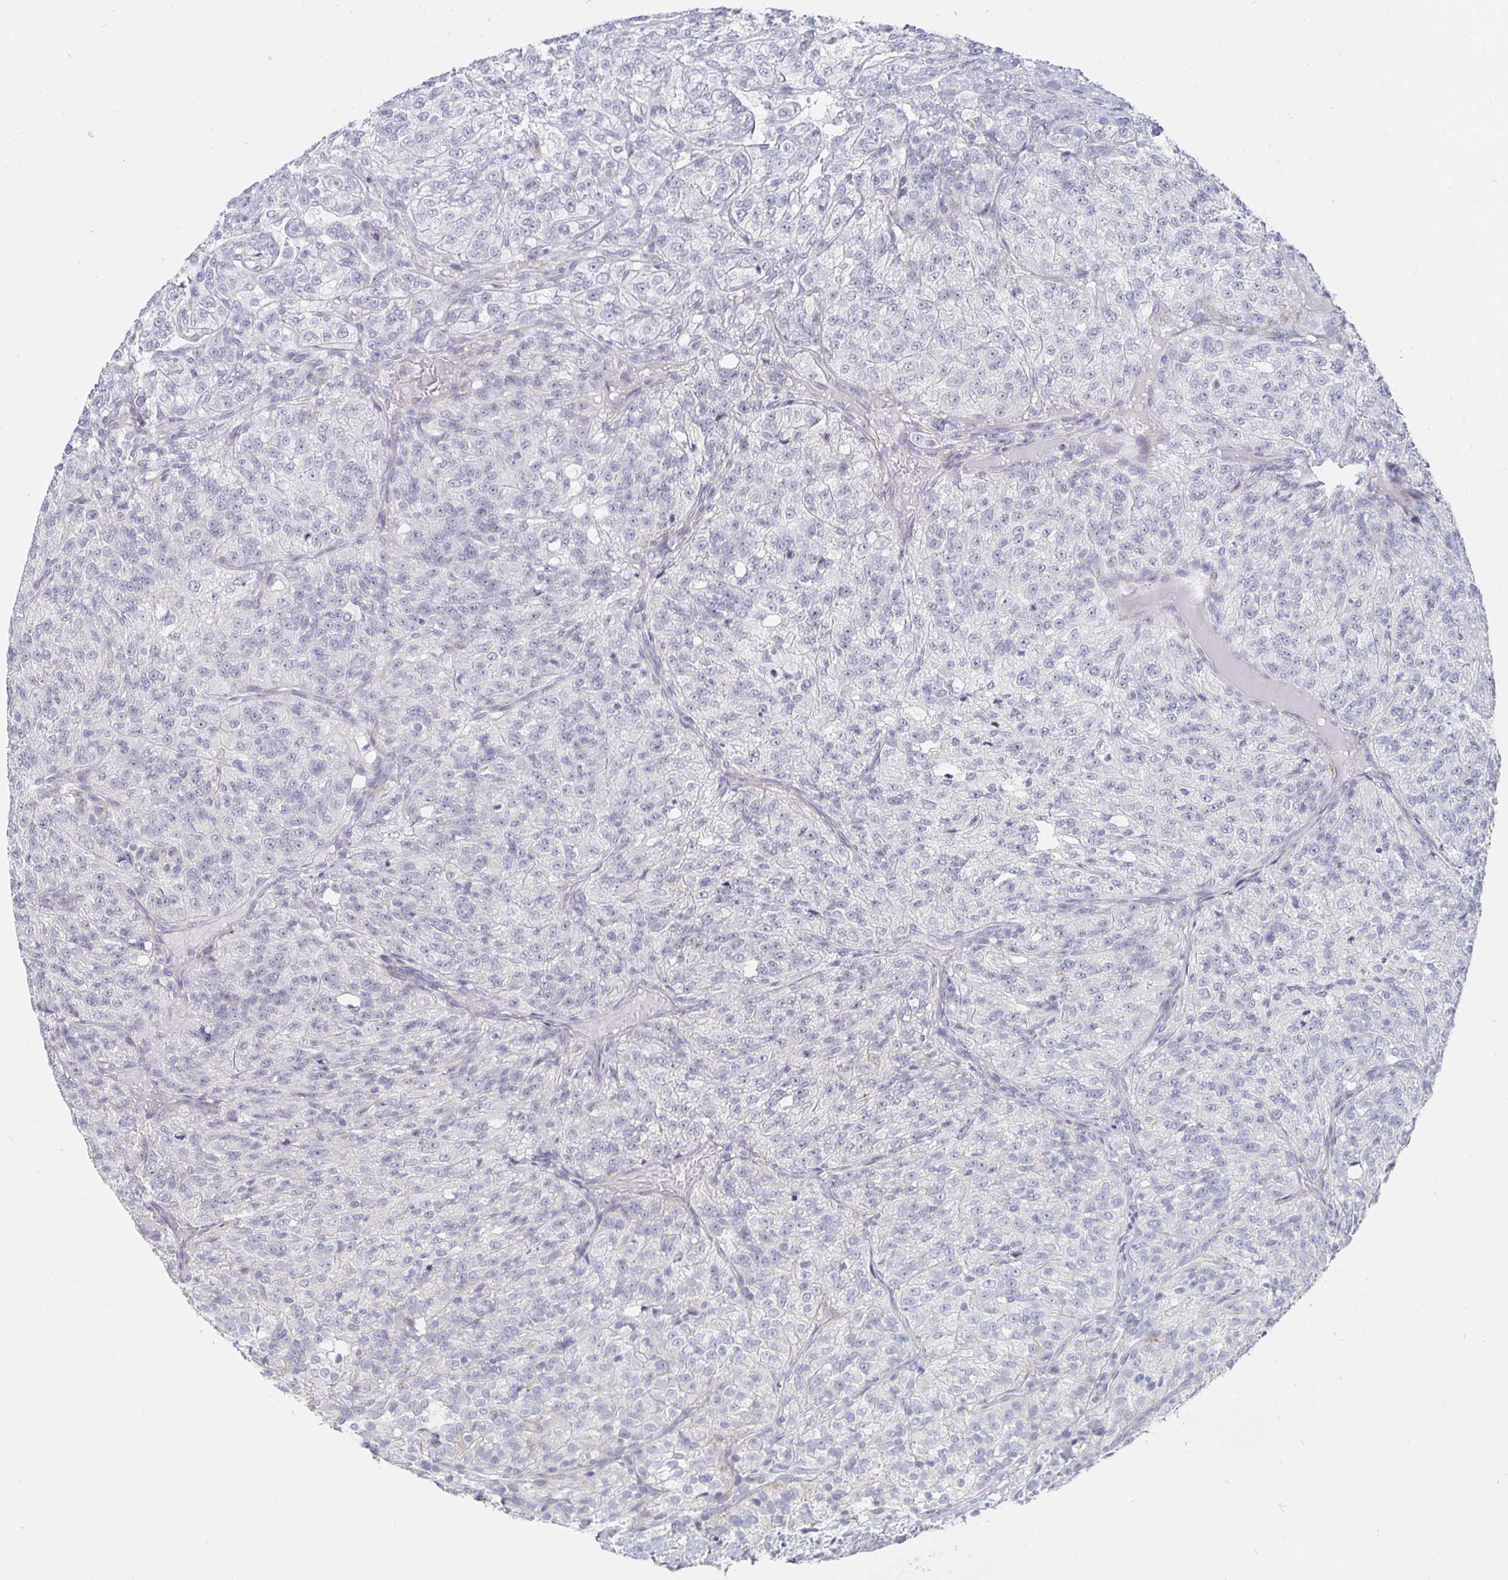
{"staining": {"intensity": "negative", "quantity": "none", "location": "none"}, "tissue": "renal cancer", "cell_type": "Tumor cells", "image_type": "cancer", "snomed": [{"axis": "morphology", "description": "Adenocarcinoma, NOS"}, {"axis": "topography", "description": "Kidney"}], "caption": "Immunohistochemistry (IHC) of human renal cancer (adenocarcinoma) shows no expression in tumor cells. (IHC, brightfield microscopy, high magnification).", "gene": "S100G", "patient": {"sex": "female", "age": 63}}